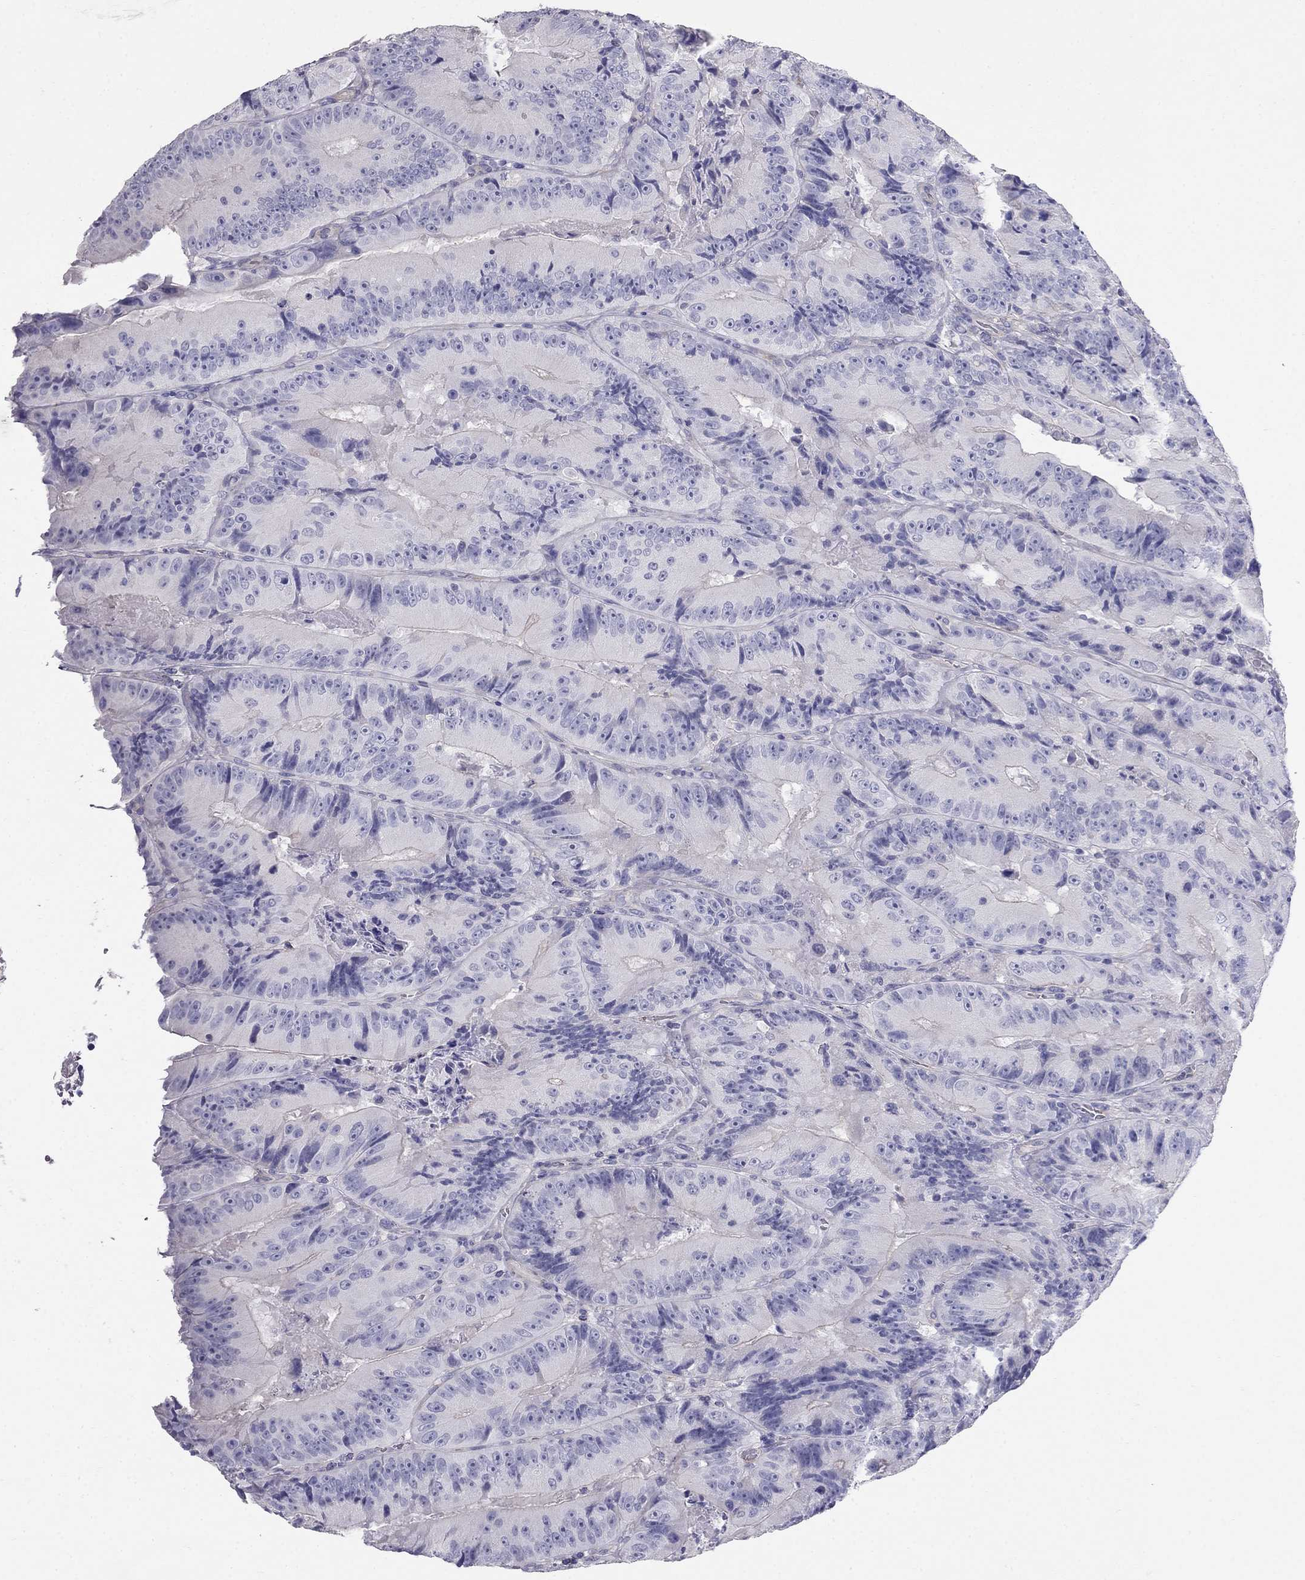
{"staining": {"intensity": "negative", "quantity": "none", "location": "none"}, "tissue": "colorectal cancer", "cell_type": "Tumor cells", "image_type": "cancer", "snomed": [{"axis": "morphology", "description": "Adenocarcinoma, NOS"}, {"axis": "topography", "description": "Colon"}], "caption": "IHC of adenocarcinoma (colorectal) displays no positivity in tumor cells. Nuclei are stained in blue.", "gene": "LY6H", "patient": {"sex": "female", "age": 86}}